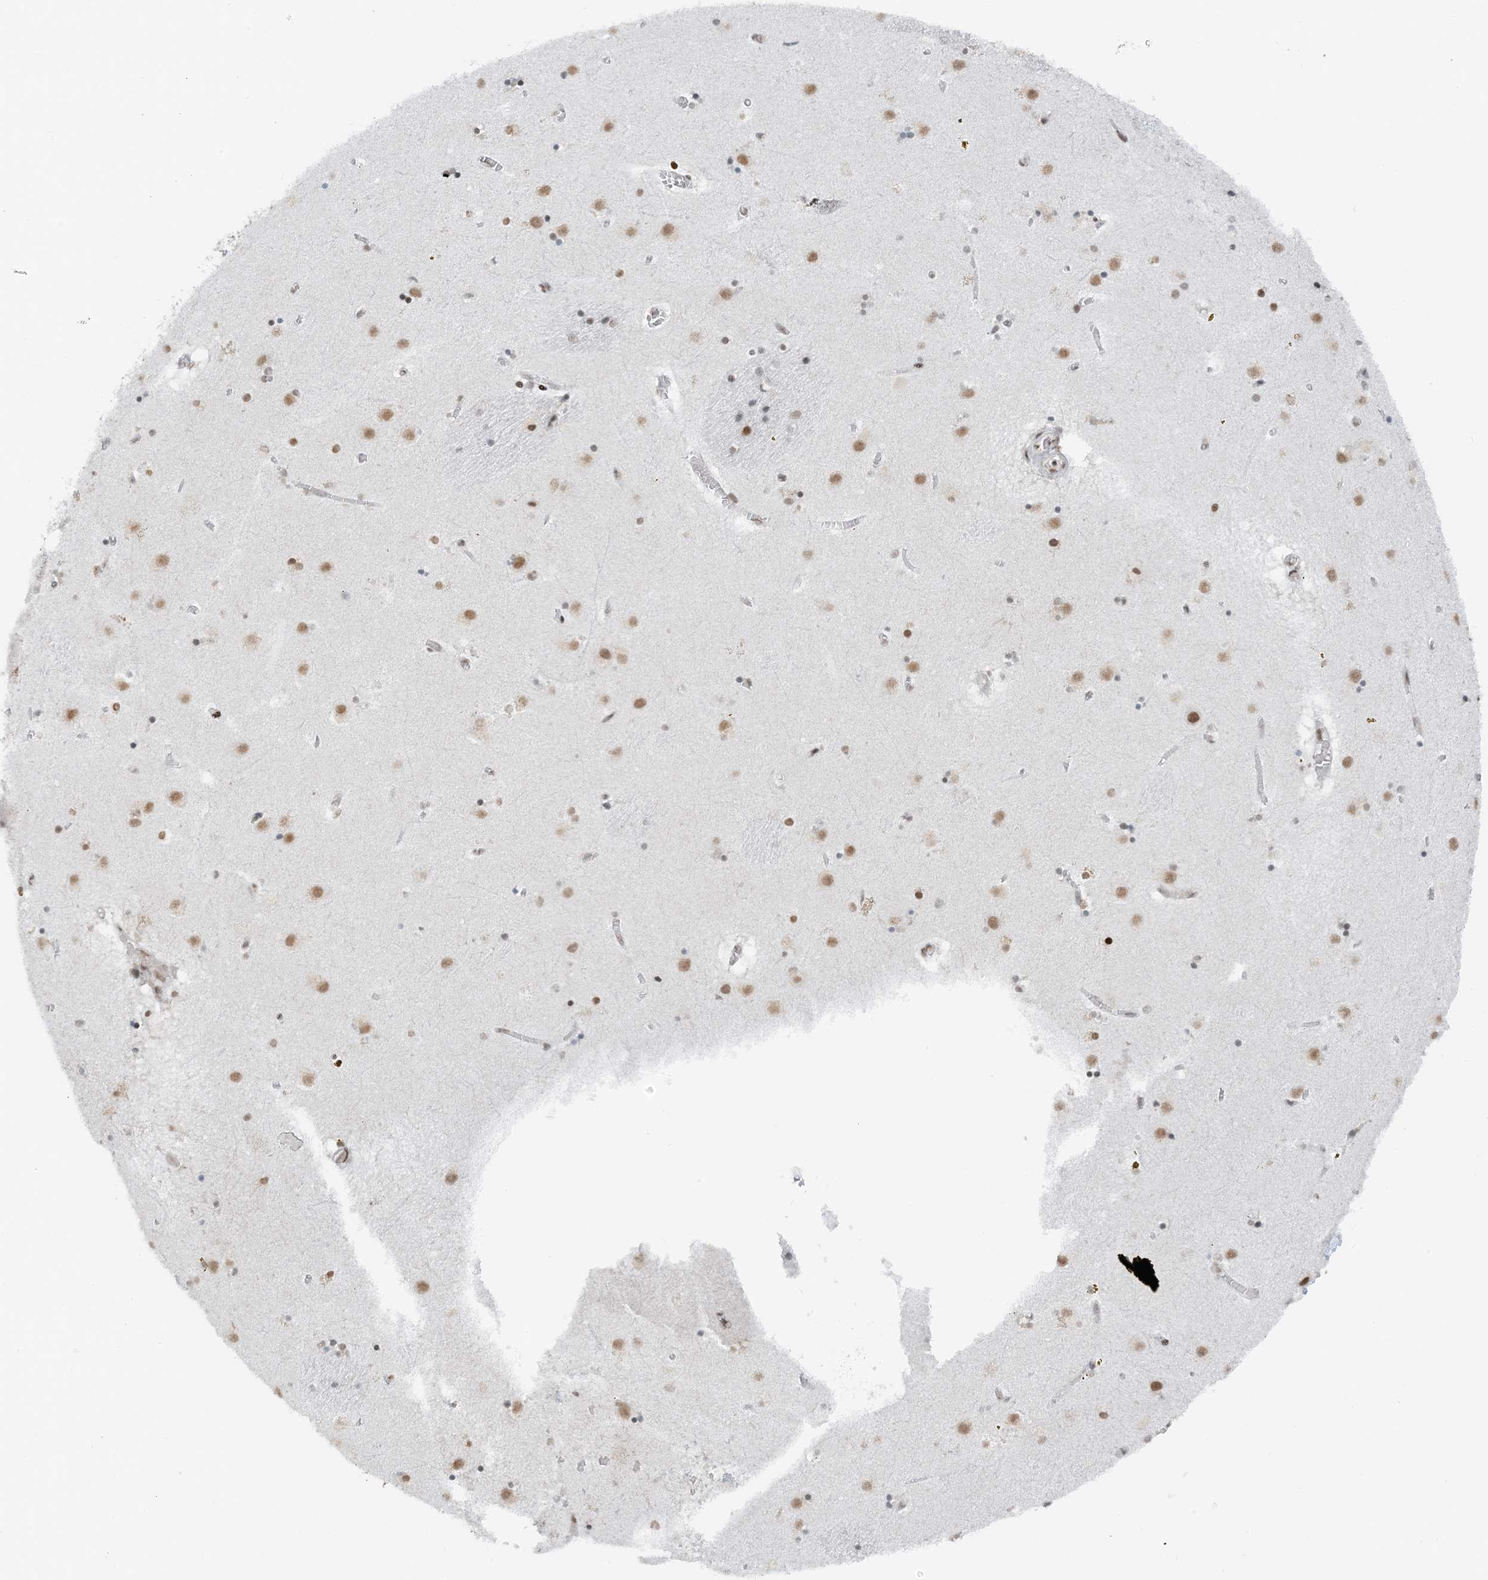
{"staining": {"intensity": "moderate", "quantity": "<25%", "location": "nuclear"}, "tissue": "caudate", "cell_type": "Glial cells", "image_type": "normal", "snomed": [{"axis": "morphology", "description": "Normal tissue, NOS"}, {"axis": "topography", "description": "Lateral ventricle wall"}], "caption": "Immunohistochemistry (IHC) micrograph of normal caudate: human caudate stained using immunohistochemistry (IHC) displays low levels of moderate protein expression localized specifically in the nuclear of glial cells, appearing as a nuclear brown color.", "gene": "ZNF500", "patient": {"sex": "male", "age": 70}}